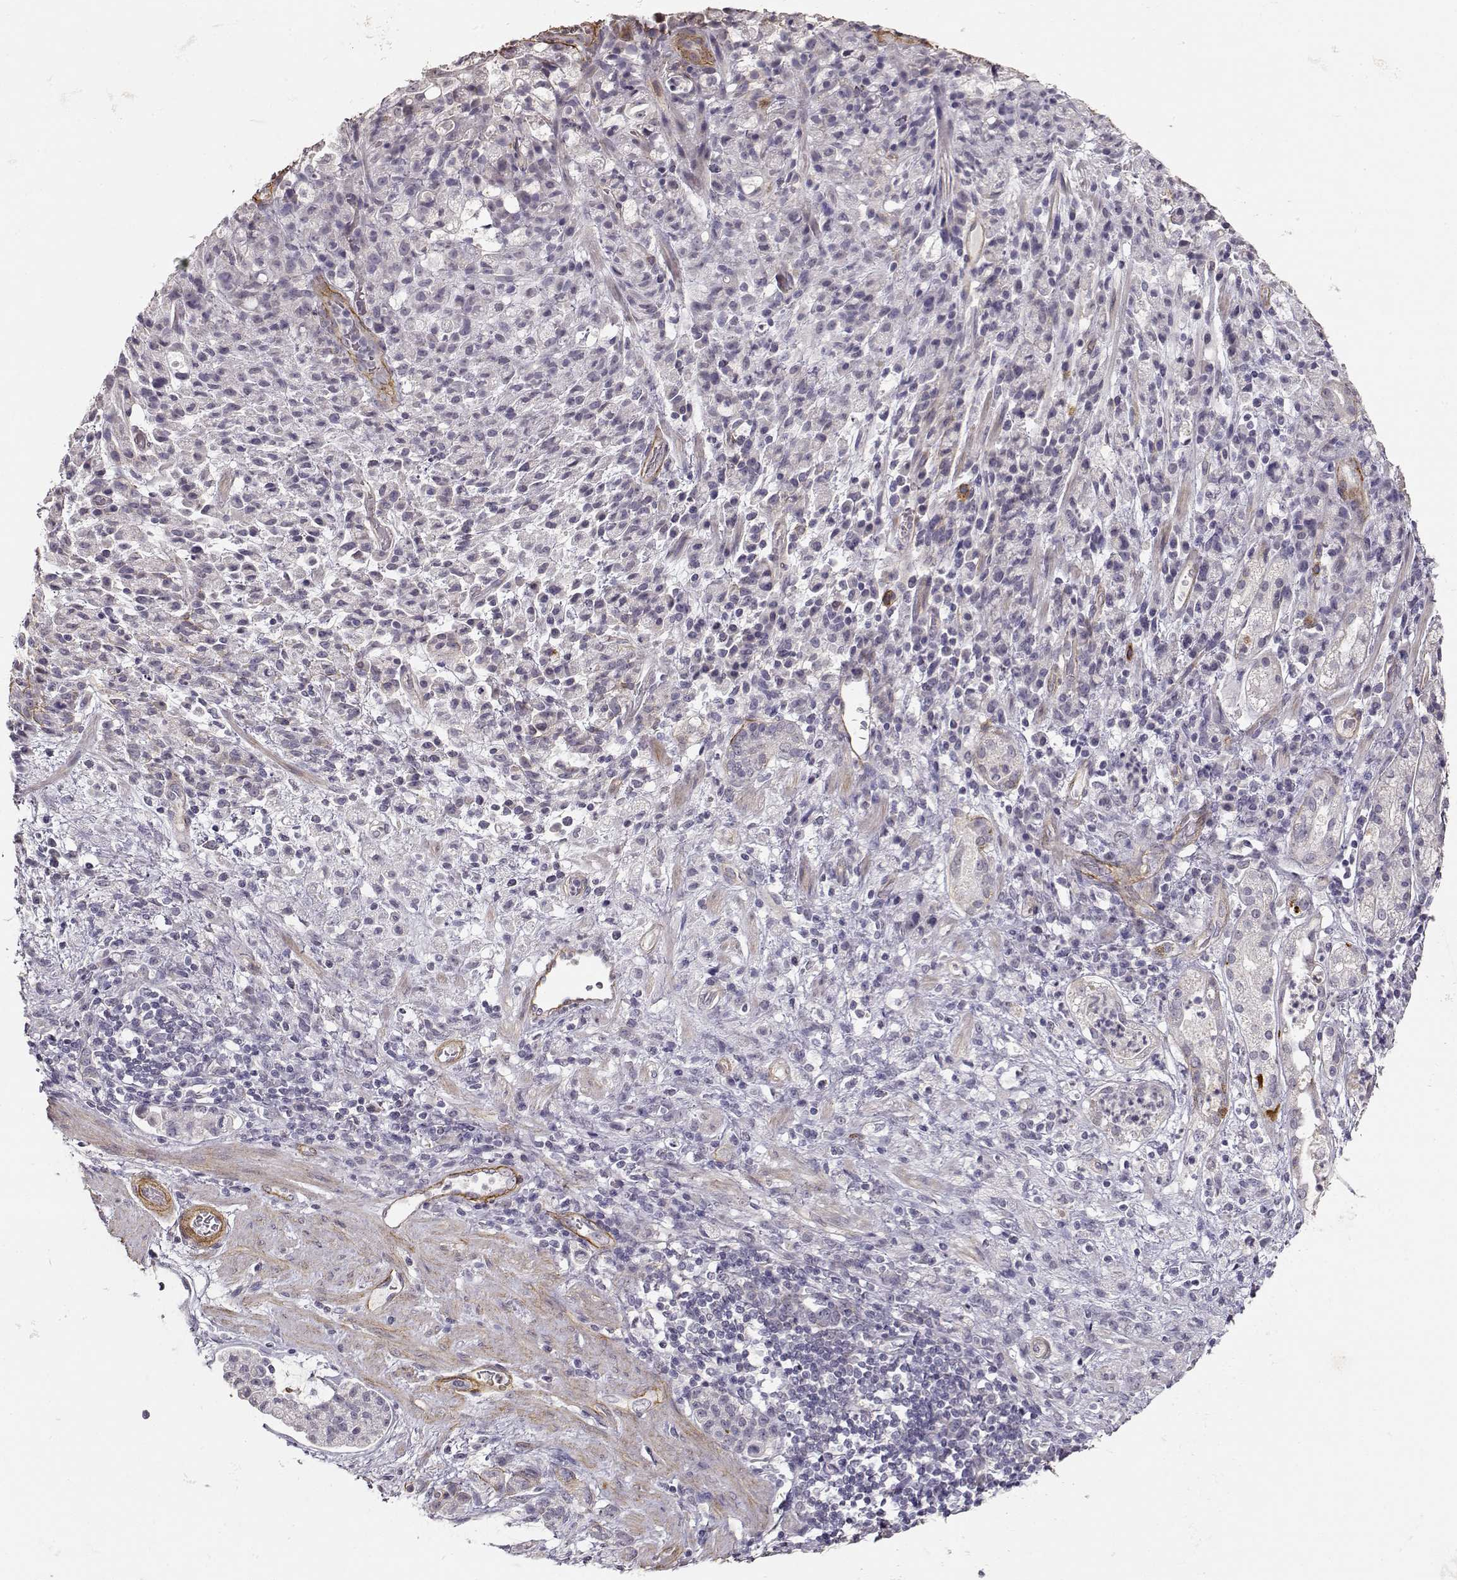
{"staining": {"intensity": "negative", "quantity": "none", "location": "none"}, "tissue": "stomach cancer", "cell_type": "Tumor cells", "image_type": "cancer", "snomed": [{"axis": "morphology", "description": "Adenocarcinoma, NOS"}, {"axis": "topography", "description": "Stomach"}], "caption": "High magnification brightfield microscopy of stomach cancer stained with DAB (brown) and counterstained with hematoxylin (blue): tumor cells show no significant positivity.", "gene": "LAMA5", "patient": {"sex": "female", "age": 60}}